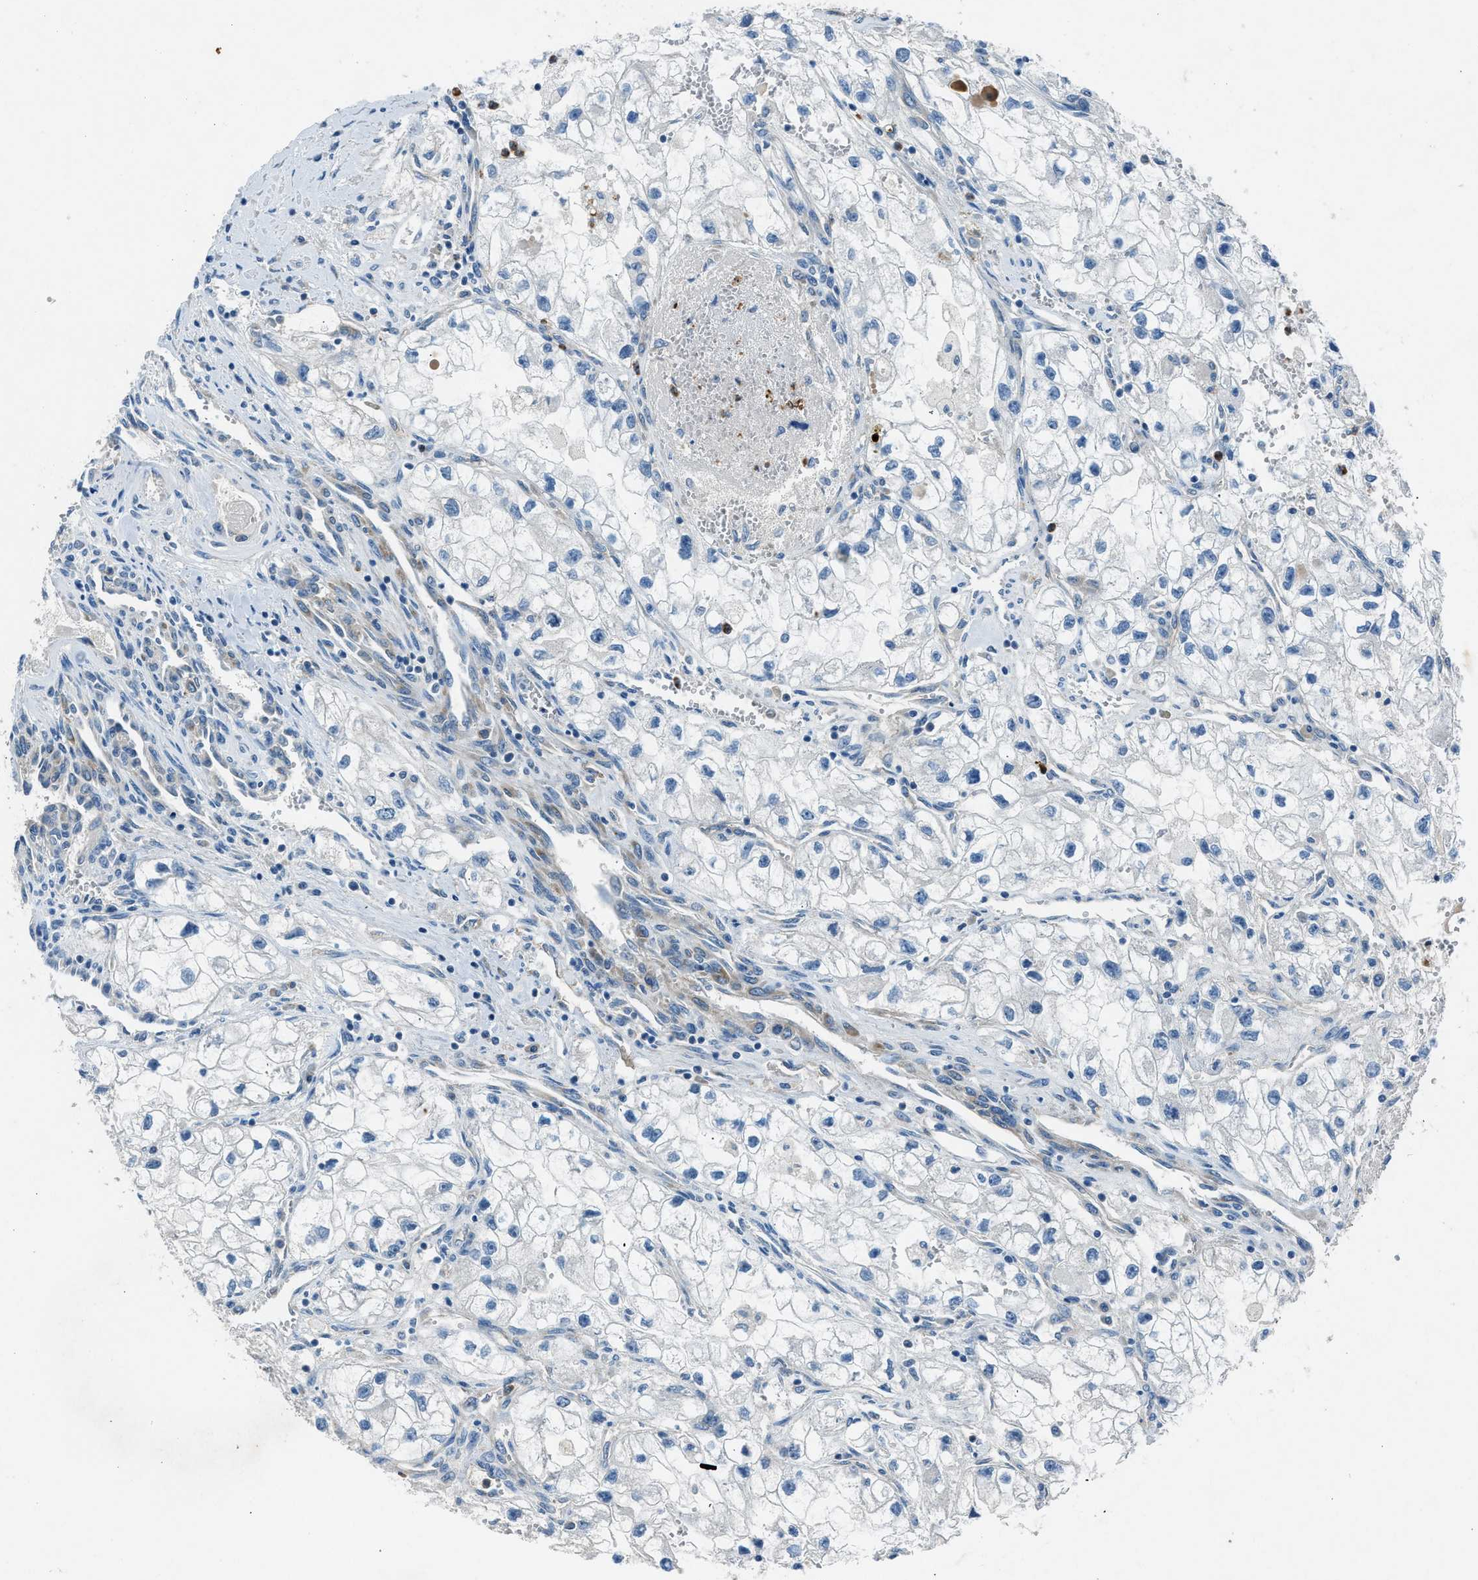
{"staining": {"intensity": "negative", "quantity": "none", "location": "none"}, "tissue": "renal cancer", "cell_type": "Tumor cells", "image_type": "cancer", "snomed": [{"axis": "morphology", "description": "Adenocarcinoma, NOS"}, {"axis": "topography", "description": "Kidney"}], "caption": "This is an immunohistochemistry photomicrograph of renal adenocarcinoma. There is no expression in tumor cells.", "gene": "BMP1", "patient": {"sex": "female", "age": 70}}